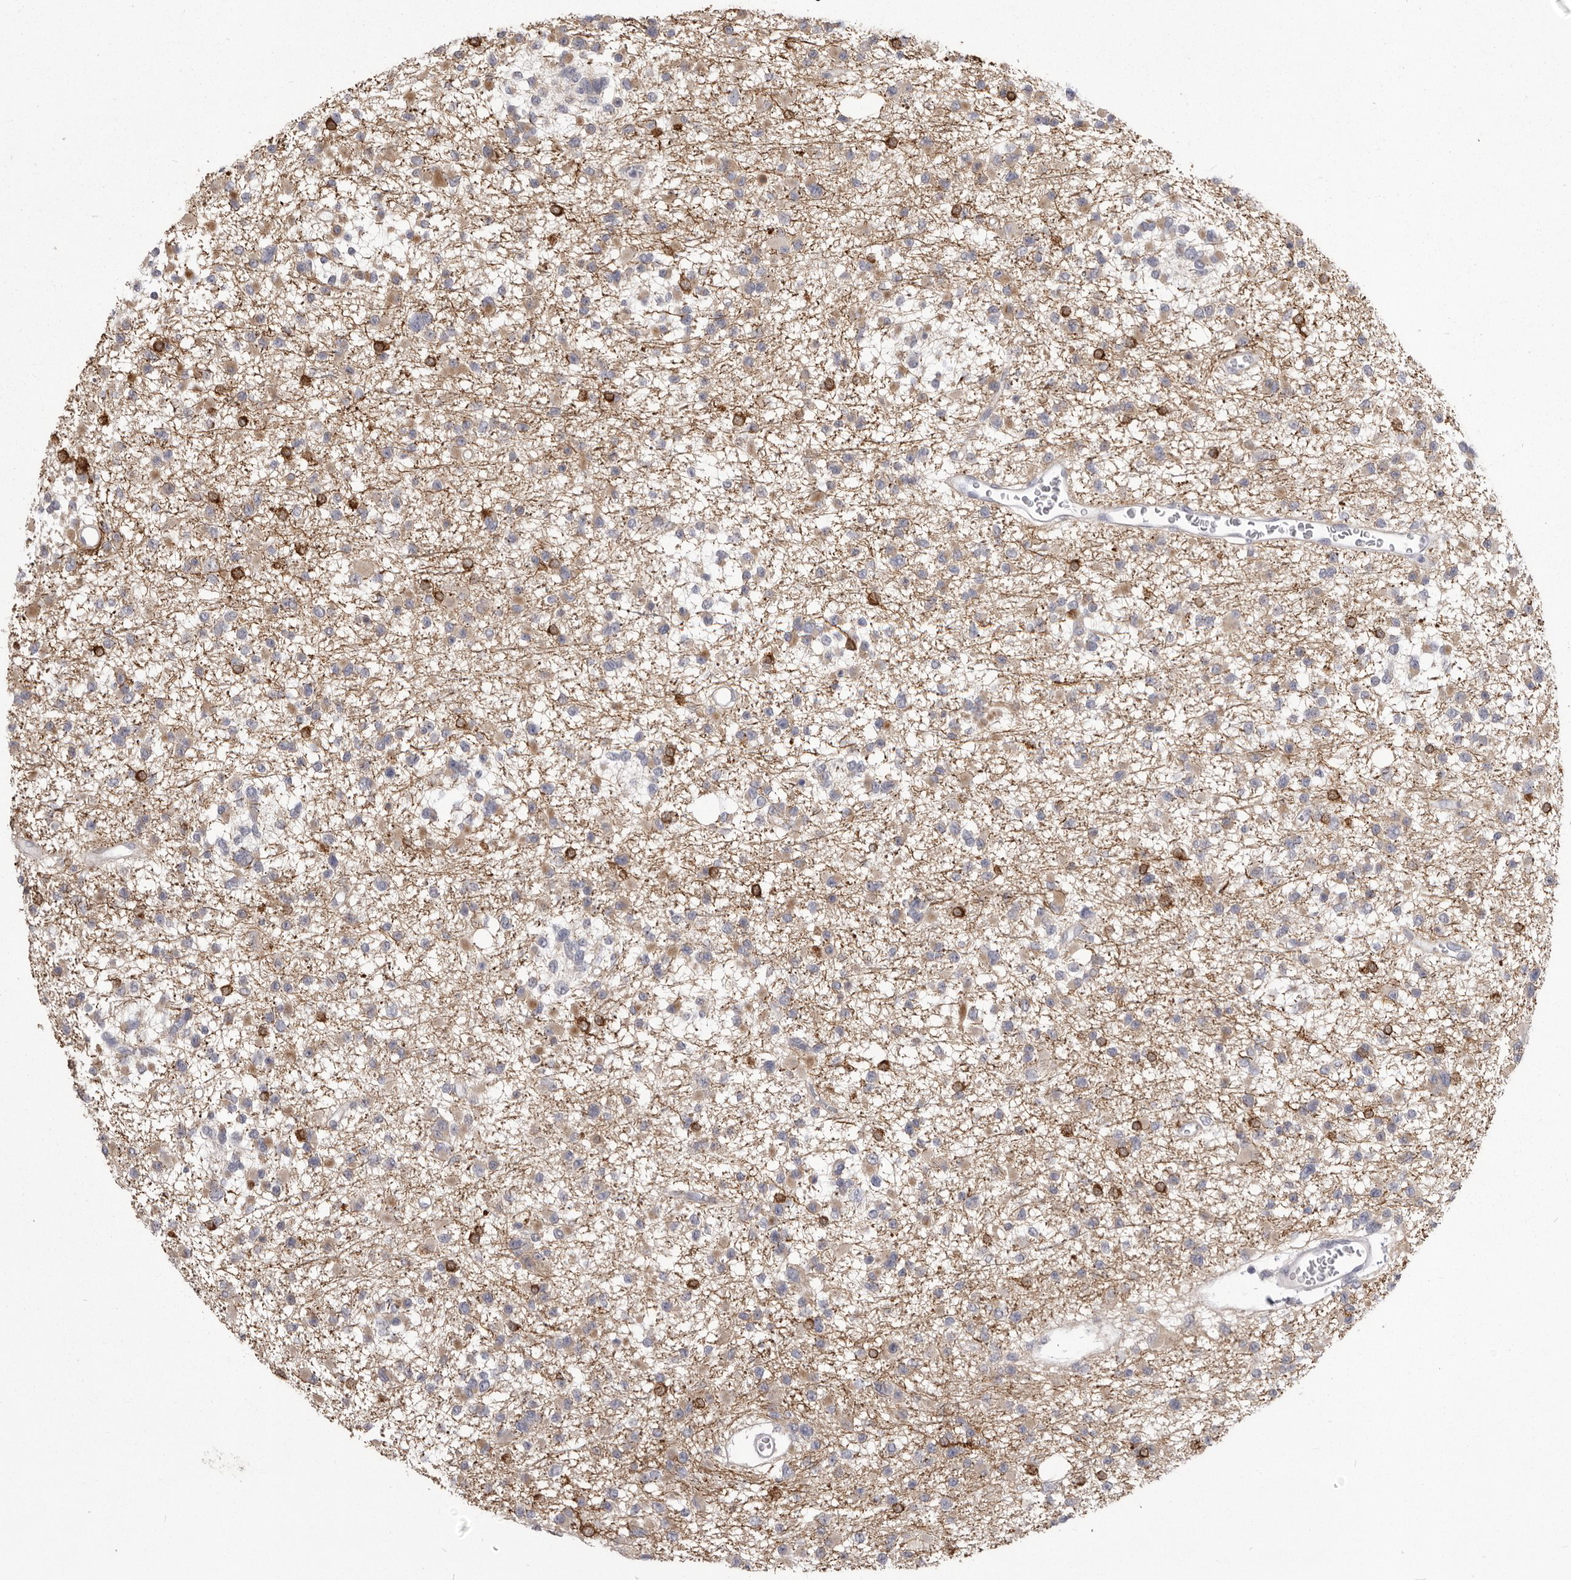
{"staining": {"intensity": "weak", "quantity": "25%-75%", "location": "cytoplasmic/membranous"}, "tissue": "glioma", "cell_type": "Tumor cells", "image_type": "cancer", "snomed": [{"axis": "morphology", "description": "Glioma, malignant, Low grade"}, {"axis": "topography", "description": "Brain"}], "caption": "High-power microscopy captured an immunohistochemistry (IHC) histopathology image of glioma, revealing weak cytoplasmic/membranous positivity in approximately 25%-75% of tumor cells. The staining was performed using DAB (3,3'-diaminobenzidine) to visualize the protein expression in brown, while the nuclei were stained in blue with hematoxylin (Magnification: 20x).", "gene": "VPS45", "patient": {"sex": "female", "age": 22}}